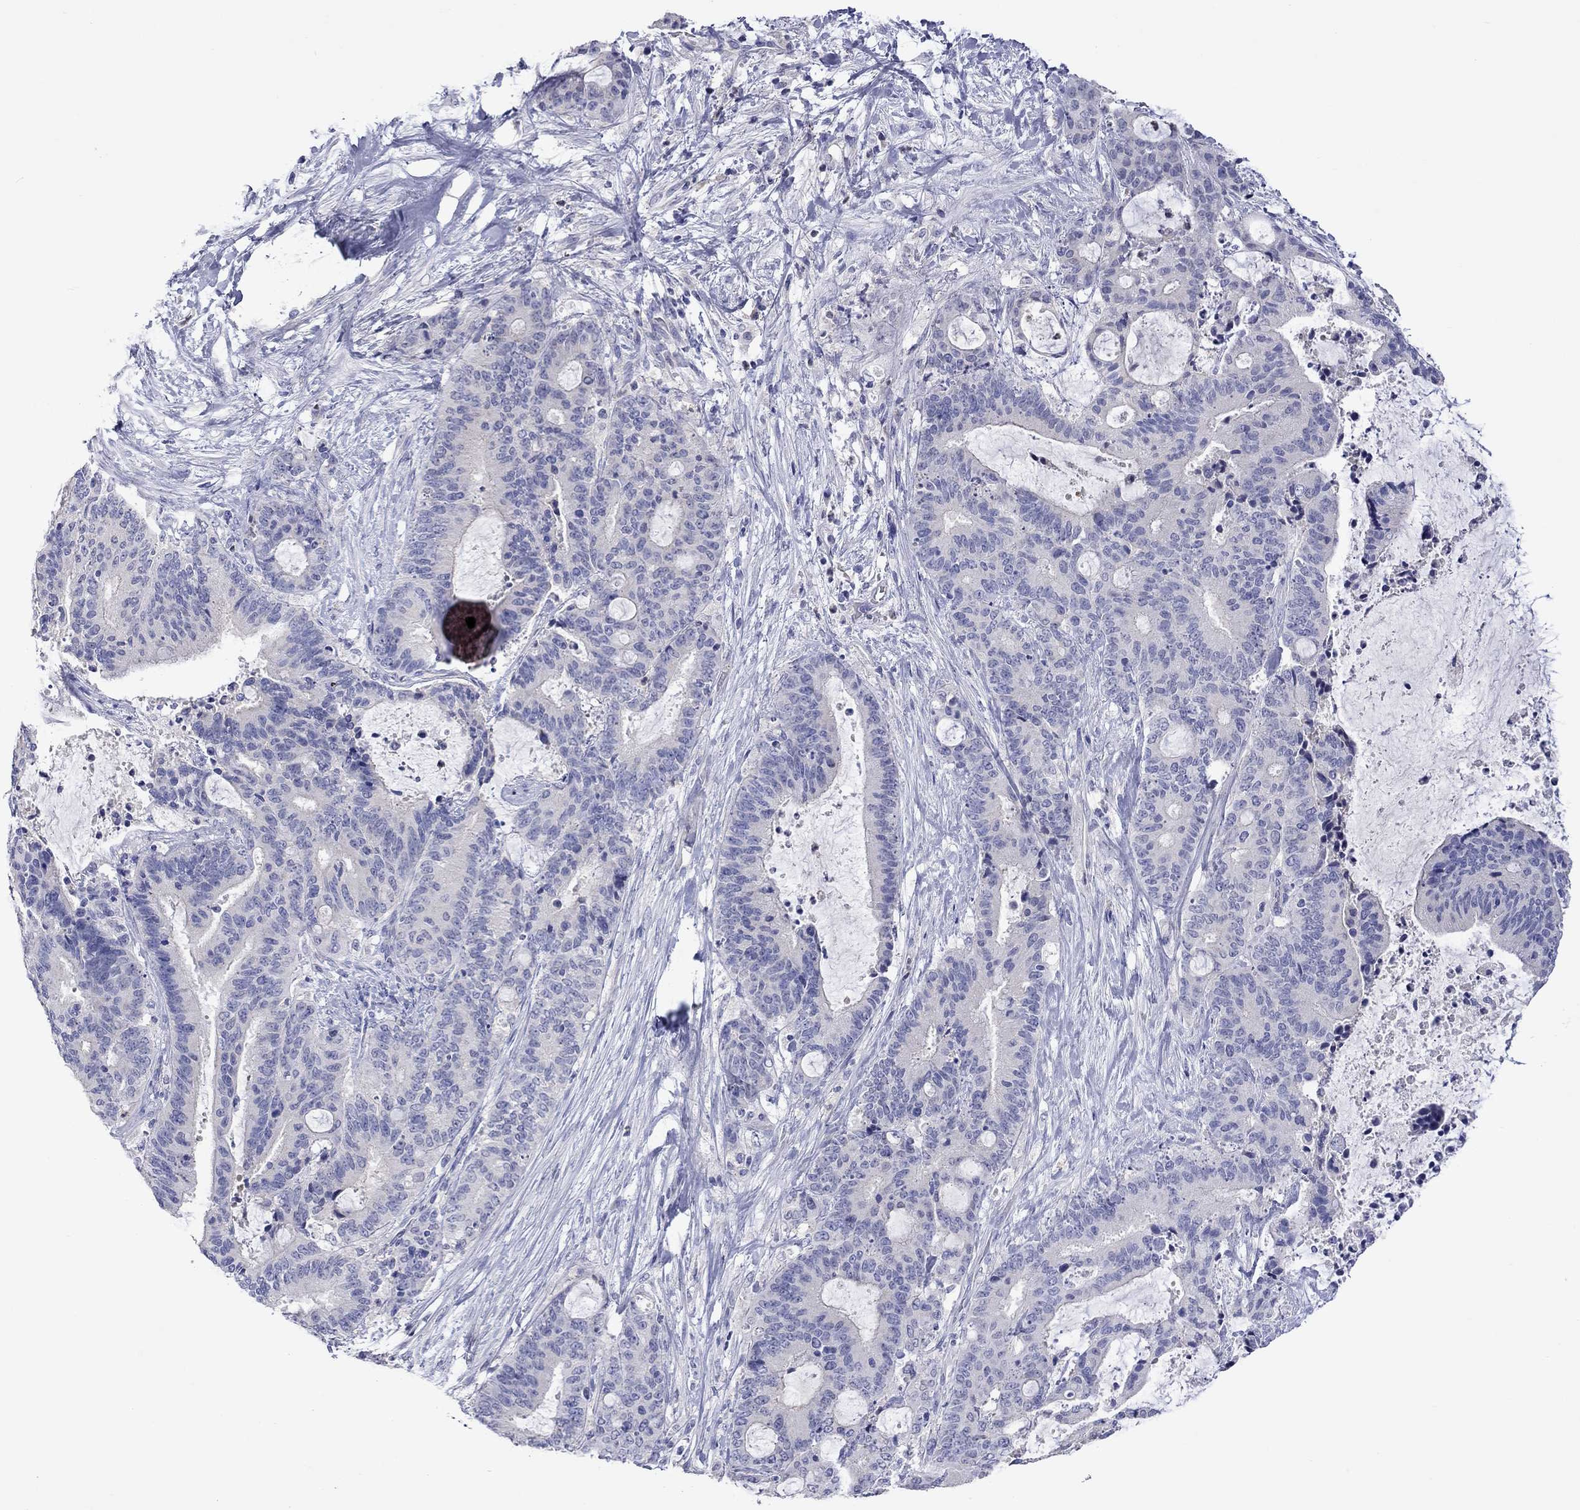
{"staining": {"intensity": "negative", "quantity": "none", "location": "none"}, "tissue": "liver cancer", "cell_type": "Tumor cells", "image_type": "cancer", "snomed": [{"axis": "morphology", "description": "Cholangiocarcinoma"}, {"axis": "topography", "description": "Liver"}], "caption": "This photomicrograph is of liver cancer stained with immunohistochemistry to label a protein in brown with the nuclei are counter-stained blue. There is no positivity in tumor cells.", "gene": "LRFN4", "patient": {"sex": "female", "age": 73}}